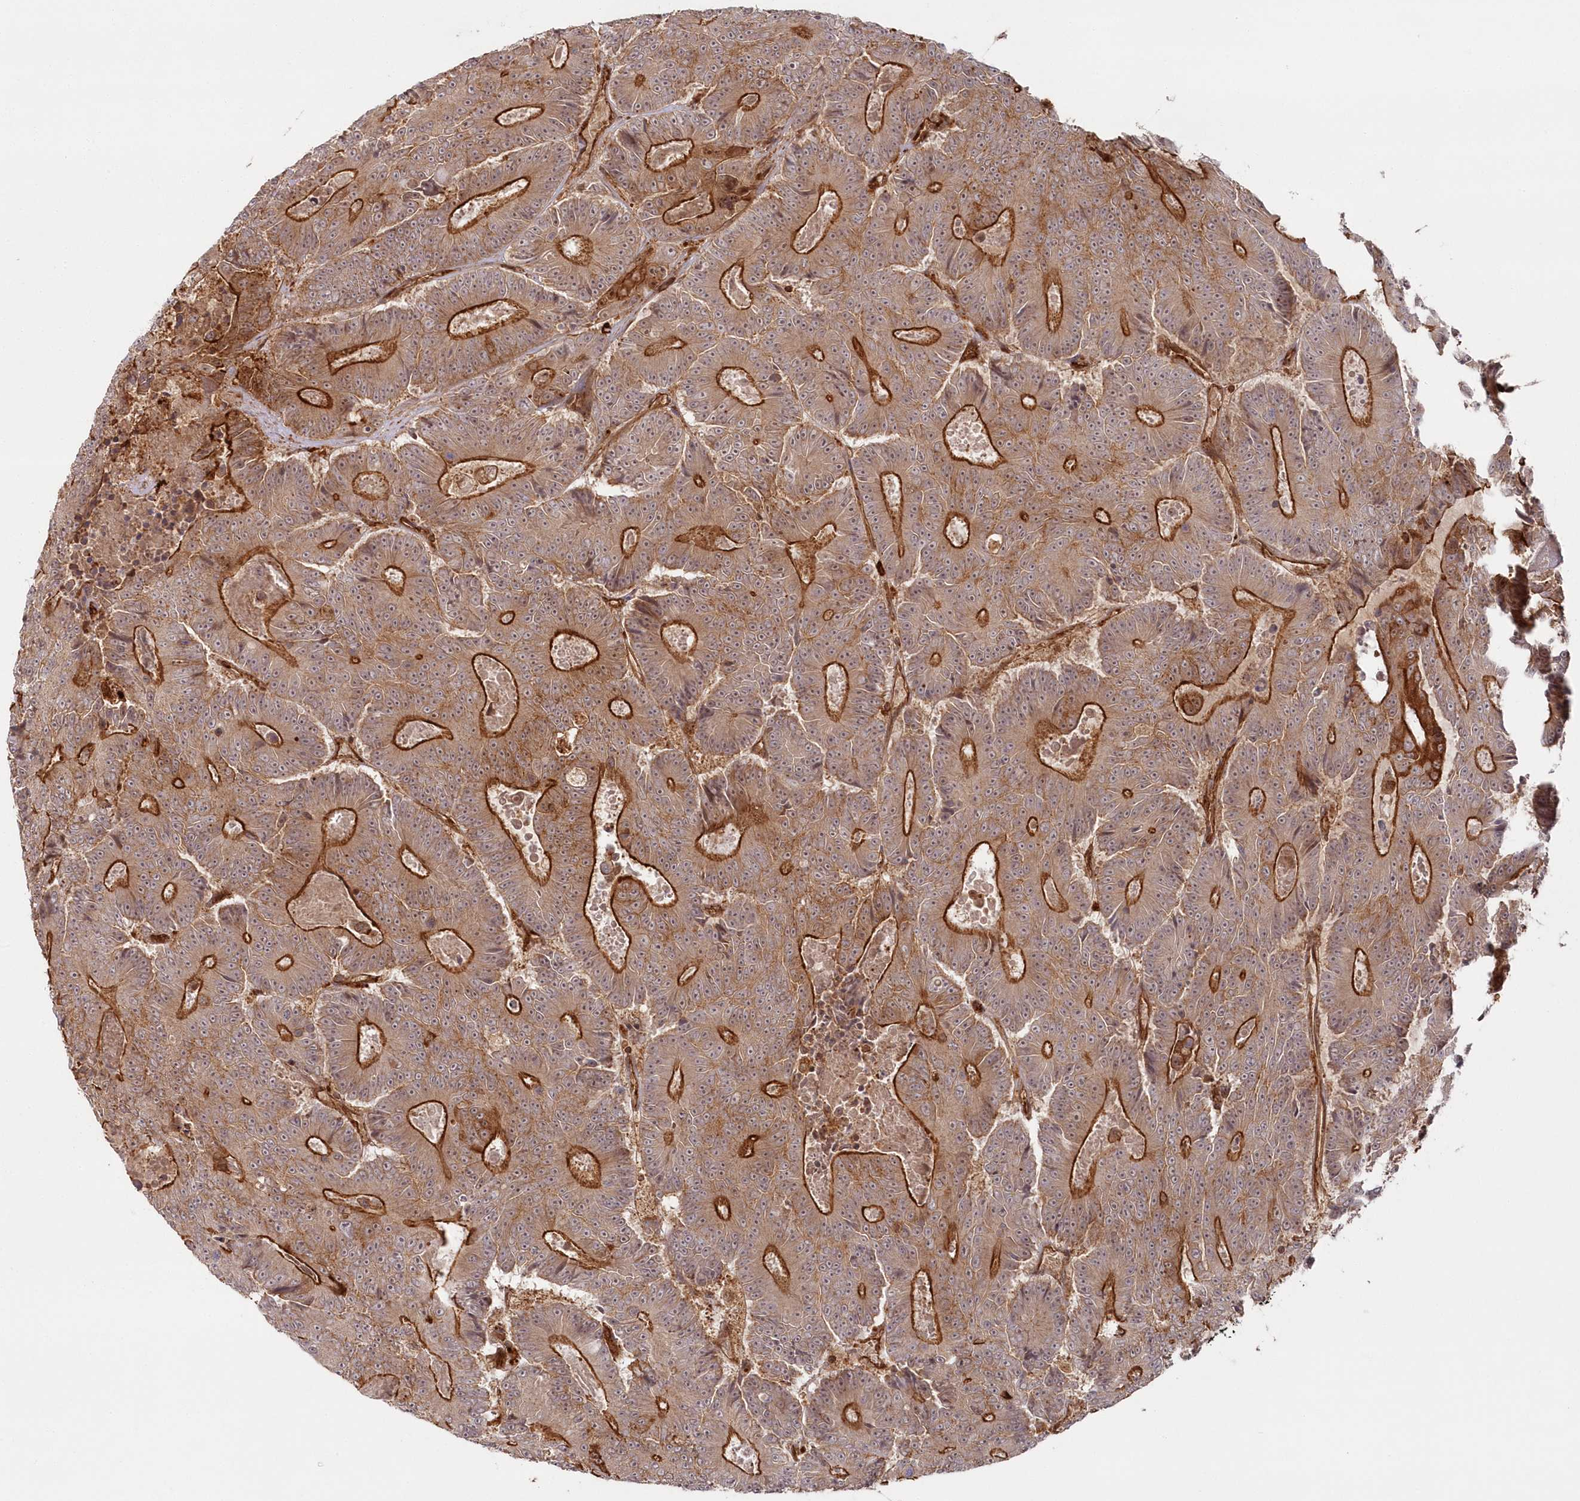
{"staining": {"intensity": "strong", "quantity": ">75%", "location": "cytoplasmic/membranous"}, "tissue": "colorectal cancer", "cell_type": "Tumor cells", "image_type": "cancer", "snomed": [{"axis": "morphology", "description": "Adenocarcinoma, NOS"}, {"axis": "topography", "description": "Colon"}], "caption": "This is an image of IHC staining of adenocarcinoma (colorectal), which shows strong positivity in the cytoplasmic/membranous of tumor cells.", "gene": "RGCC", "patient": {"sex": "male", "age": 83}}